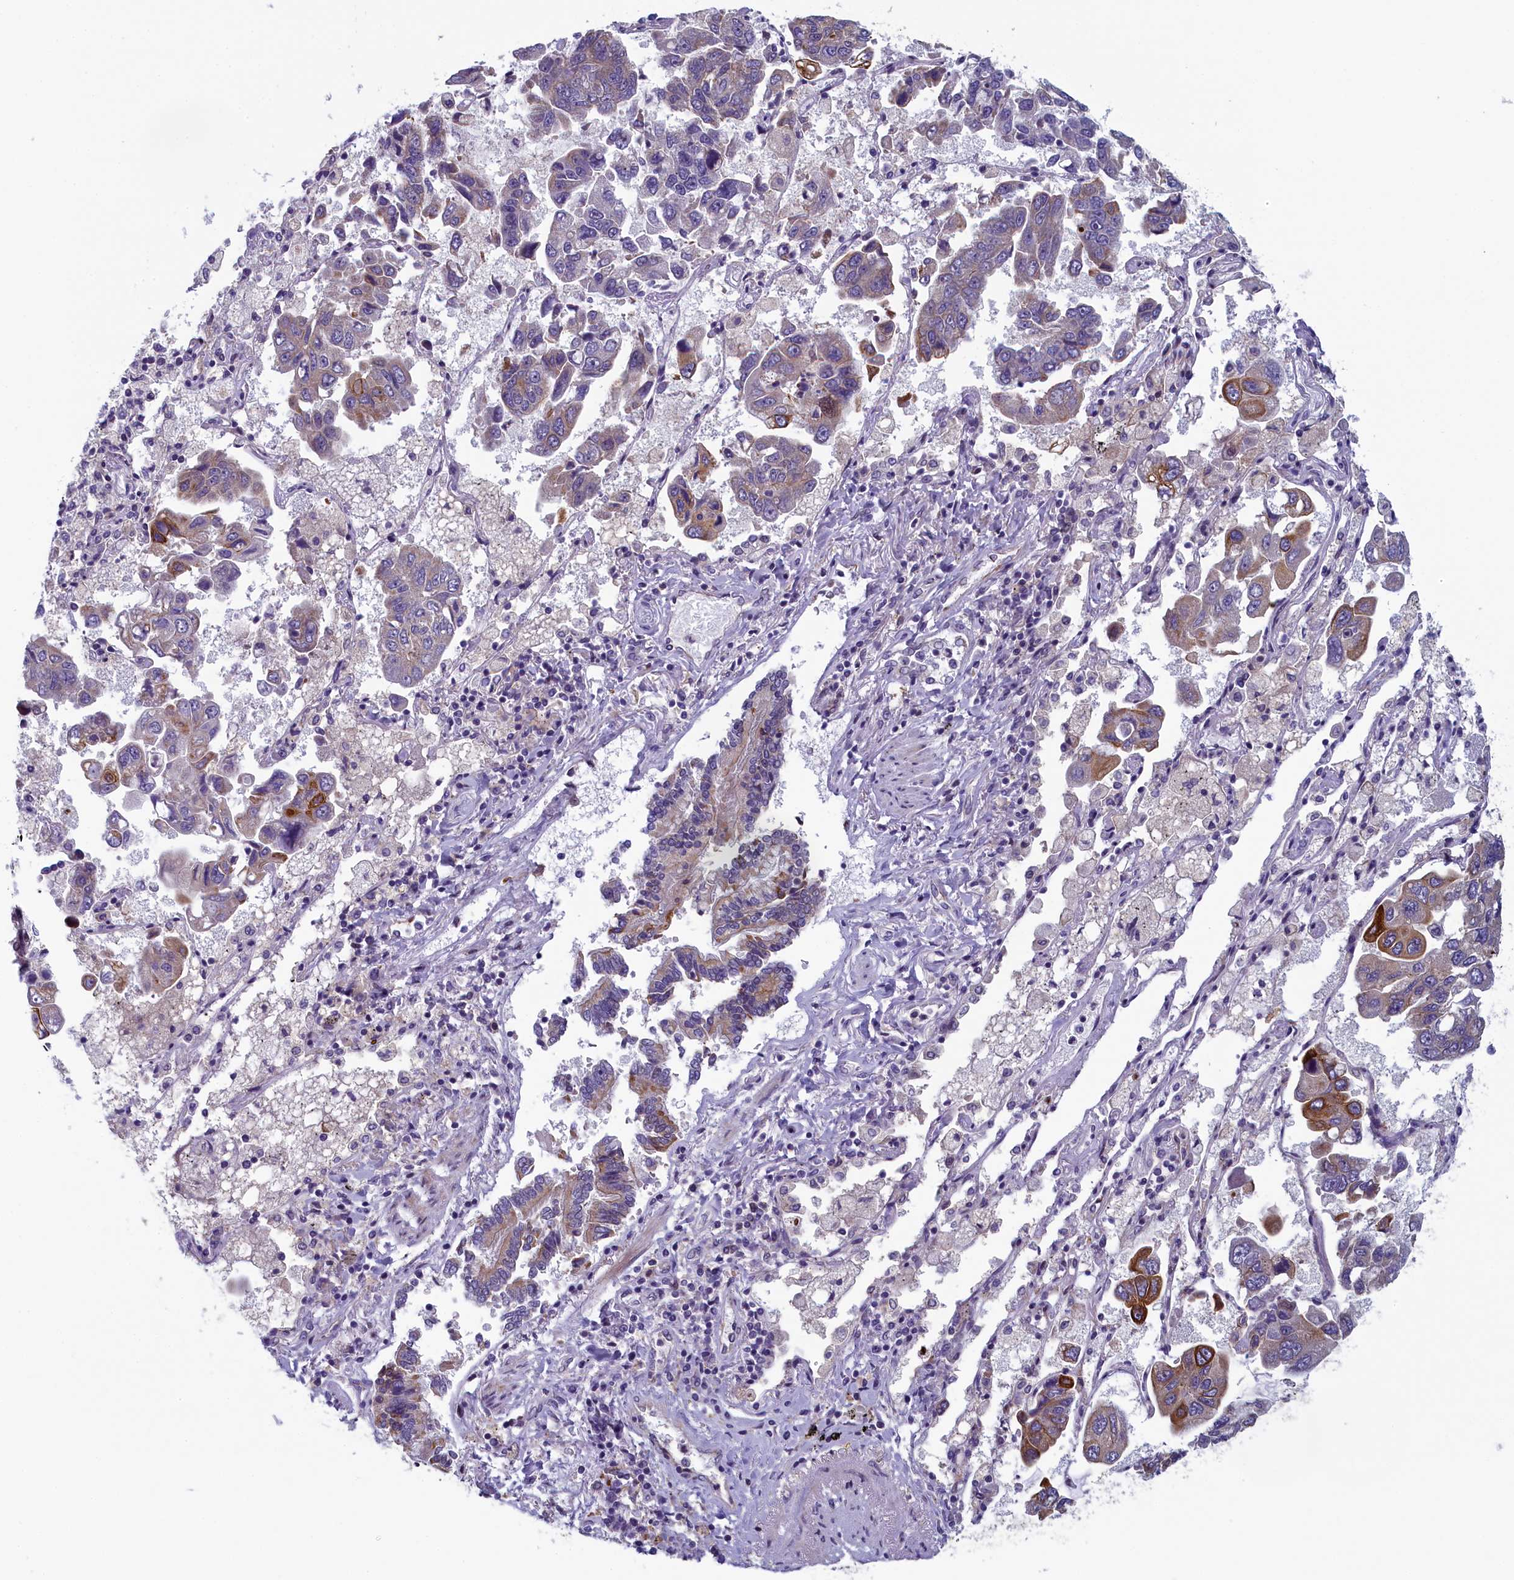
{"staining": {"intensity": "strong", "quantity": "<25%", "location": "cytoplasmic/membranous"}, "tissue": "lung cancer", "cell_type": "Tumor cells", "image_type": "cancer", "snomed": [{"axis": "morphology", "description": "Adenocarcinoma, NOS"}, {"axis": "topography", "description": "Lung"}], "caption": "Immunohistochemical staining of adenocarcinoma (lung) demonstrates medium levels of strong cytoplasmic/membranous protein positivity in about <25% of tumor cells. (Brightfield microscopy of DAB IHC at high magnification).", "gene": "ANKRD39", "patient": {"sex": "male", "age": 64}}